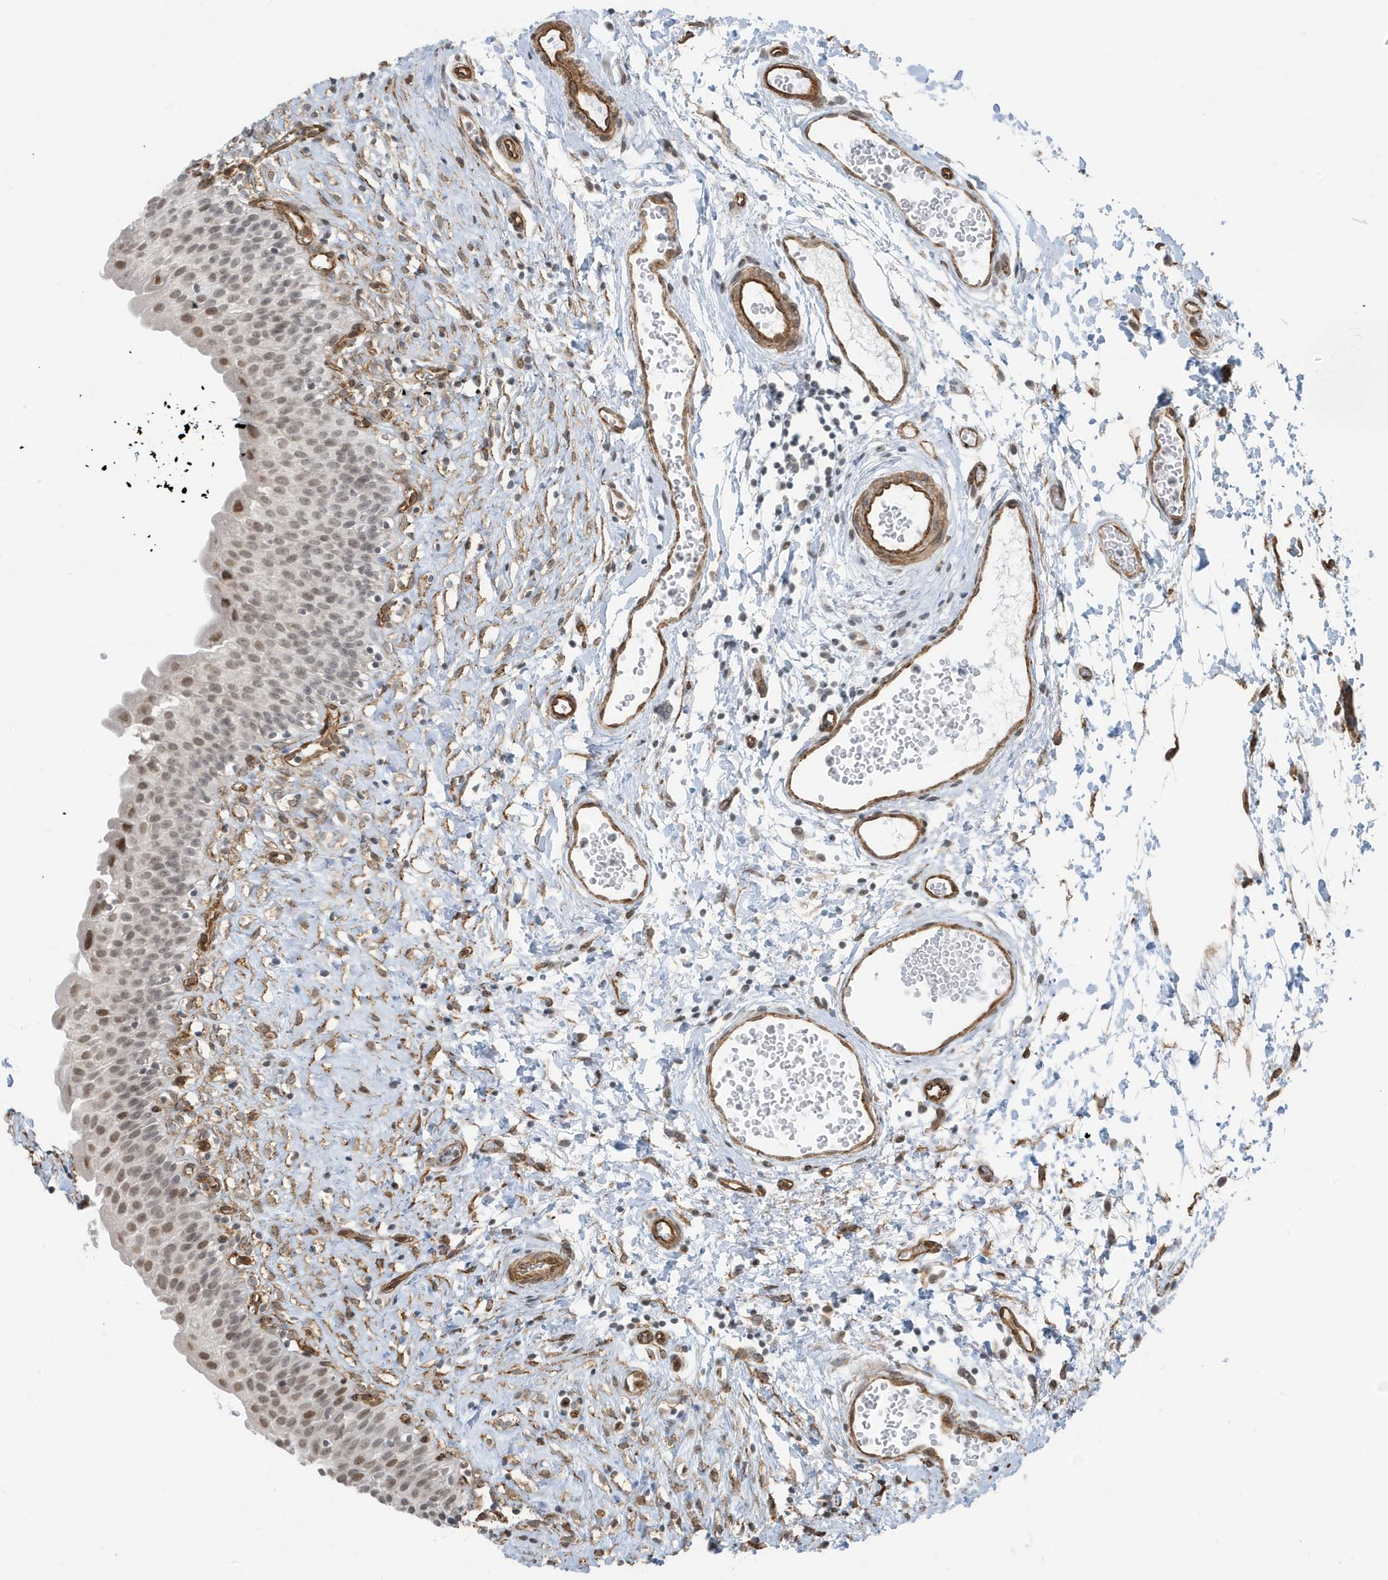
{"staining": {"intensity": "moderate", "quantity": "<25%", "location": "nuclear"}, "tissue": "urinary bladder", "cell_type": "Urothelial cells", "image_type": "normal", "snomed": [{"axis": "morphology", "description": "Normal tissue, NOS"}, {"axis": "topography", "description": "Urinary bladder"}], "caption": "Brown immunohistochemical staining in benign human urinary bladder demonstrates moderate nuclear positivity in approximately <25% of urothelial cells.", "gene": "CHCHD4", "patient": {"sex": "male", "age": 51}}